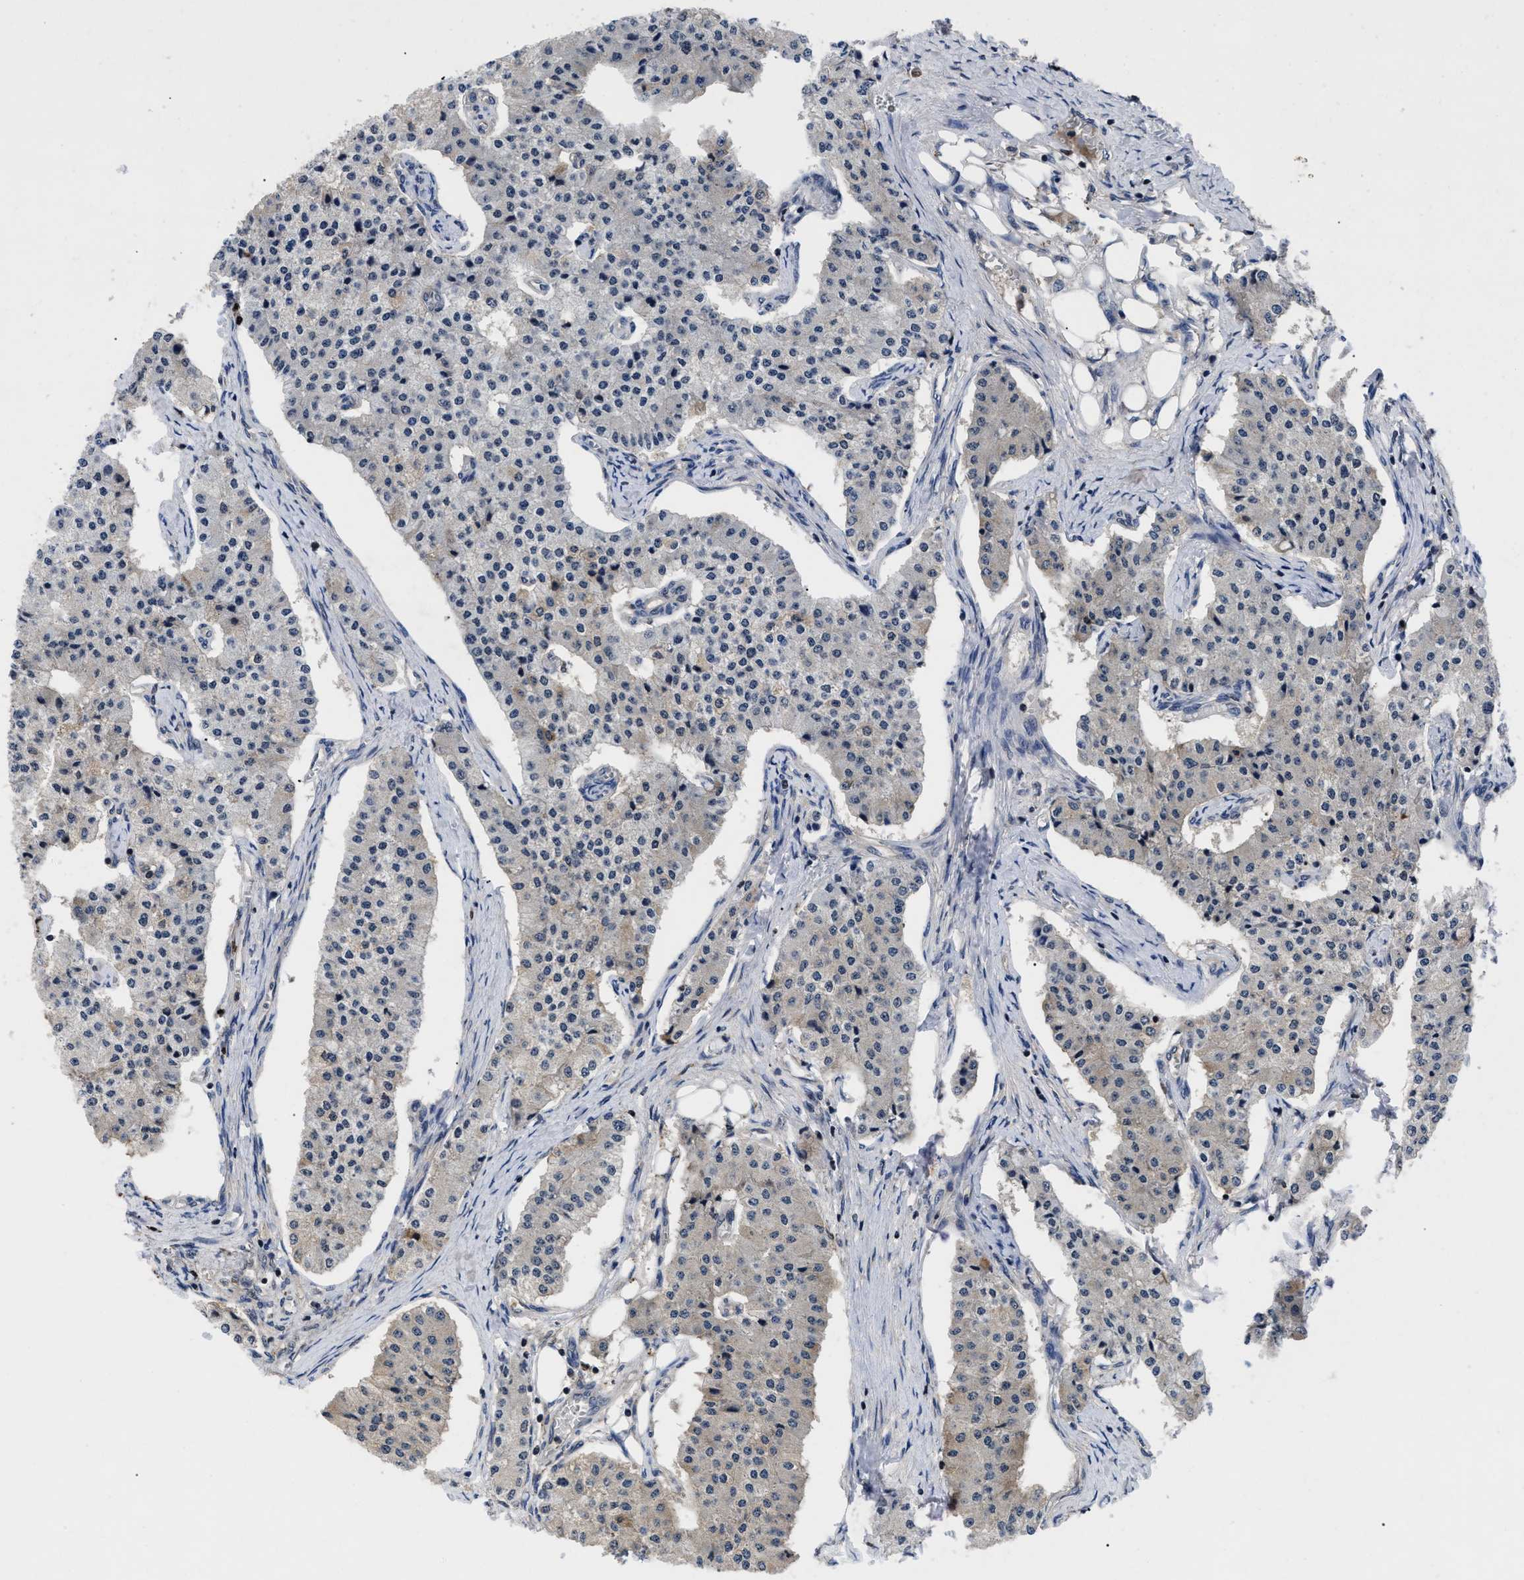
{"staining": {"intensity": "weak", "quantity": "<25%", "location": "cytoplasmic/membranous"}, "tissue": "carcinoid", "cell_type": "Tumor cells", "image_type": "cancer", "snomed": [{"axis": "morphology", "description": "Carcinoid, malignant, NOS"}, {"axis": "topography", "description": "Colon"}], "caption": "This is a histopathology image of immunohistochemistry (IHC) staining of carcinoid, which shows no staining in tumor cells. Nuclei are stained in blue.", "gene": "FAM200A", "patient": {"sex": "female", "age": 52}}